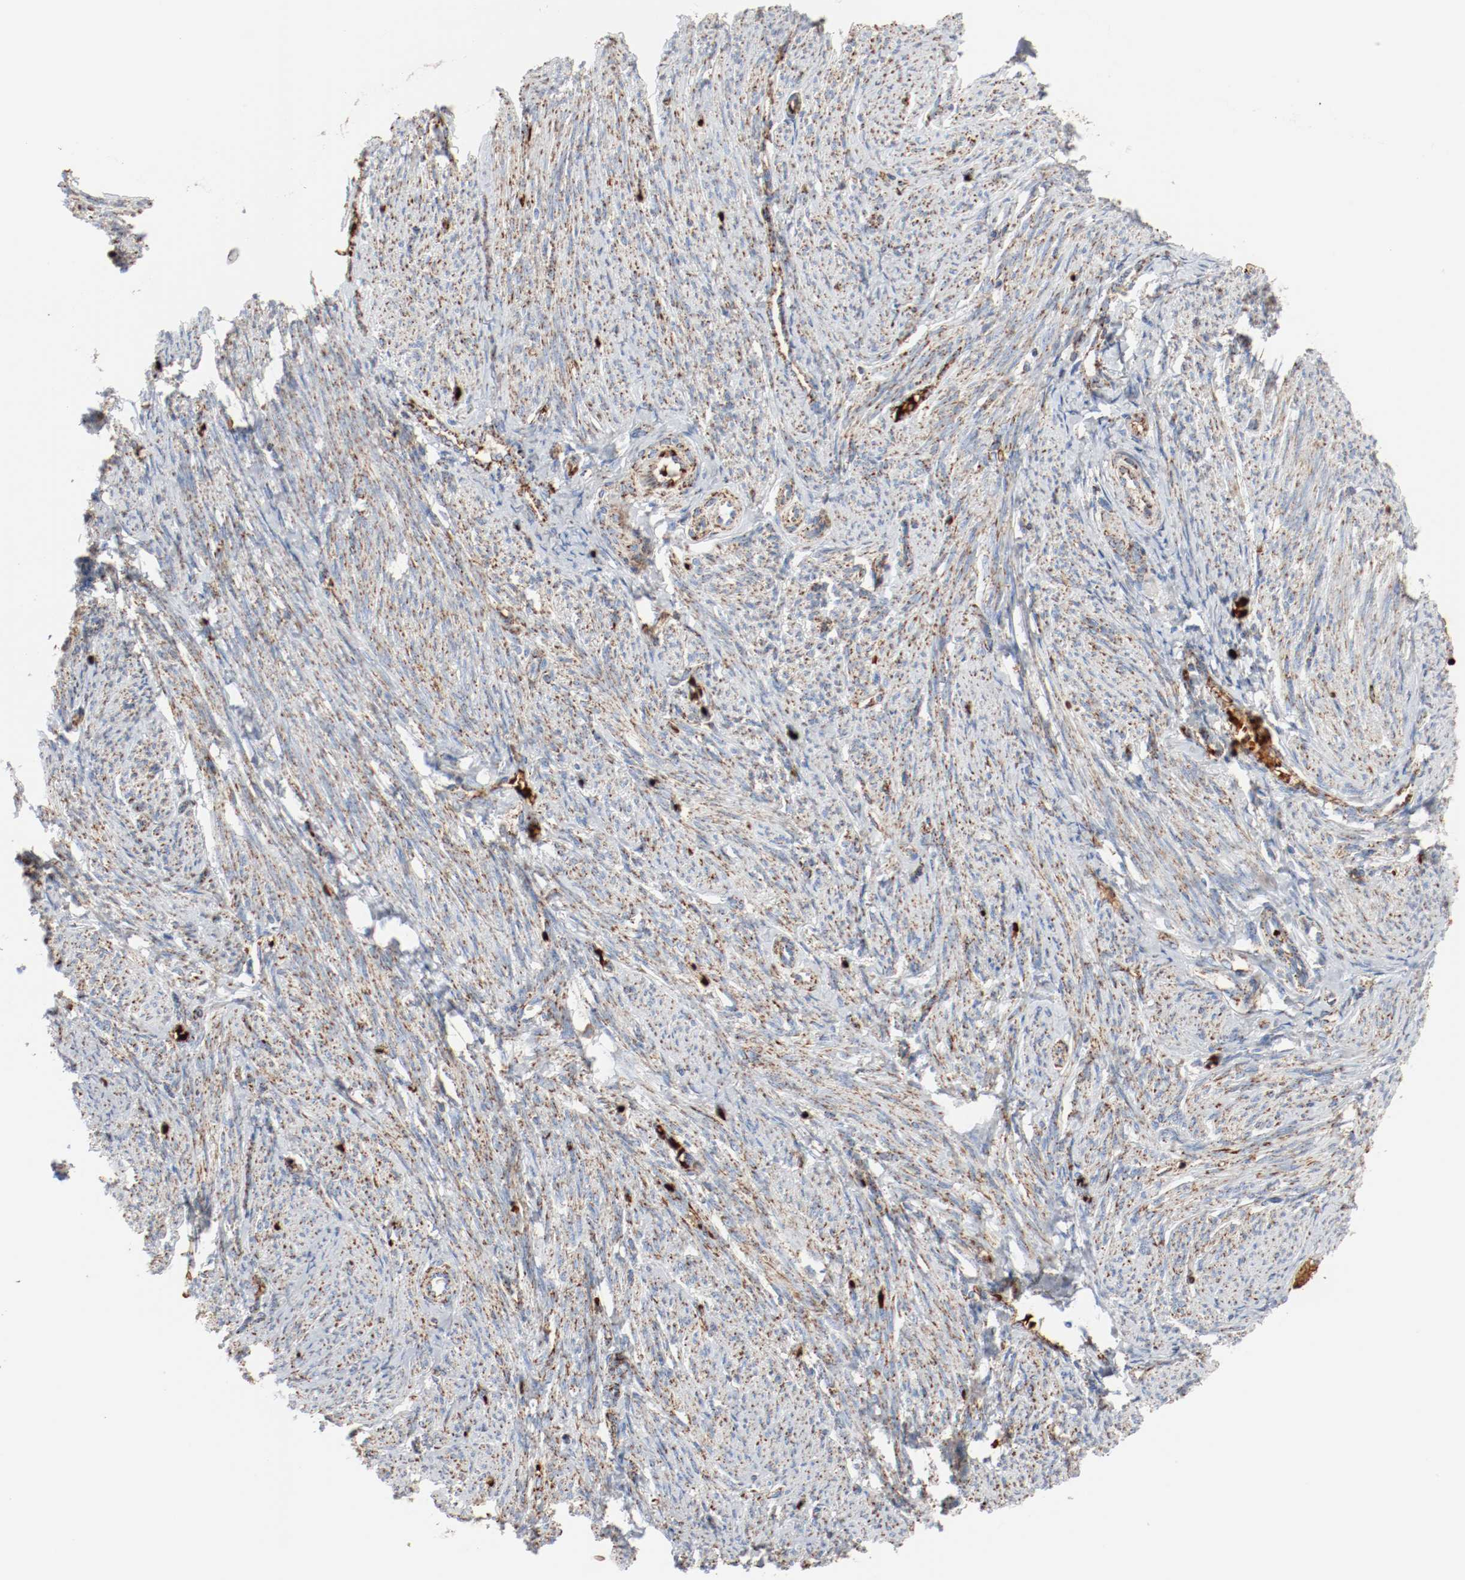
{"staining": {"intensity": "moderate", "quantity": ">75%", "location": "cytoplasmic/membranous"}, "tissue": "smooth muscle", "cell_type": "Smooth muscle cells", "image_type": "normal", "snomed": [{"axis": "morphology", "description": "Normal tissue, NOS"}, {"axis": "topography", "description": "Smooth muscle"}, {"axis": "topography", "description": "Cervix"}], "caption": "Smooth muscle stained with DAB immunohistochemistry (IHC) displays medium levels of moderate cytoplasmic/membranous staining in about >75% of smooth muscle cells.", "gene": "NDUFB8", "patient": {"sex": "female", "age": 70}}